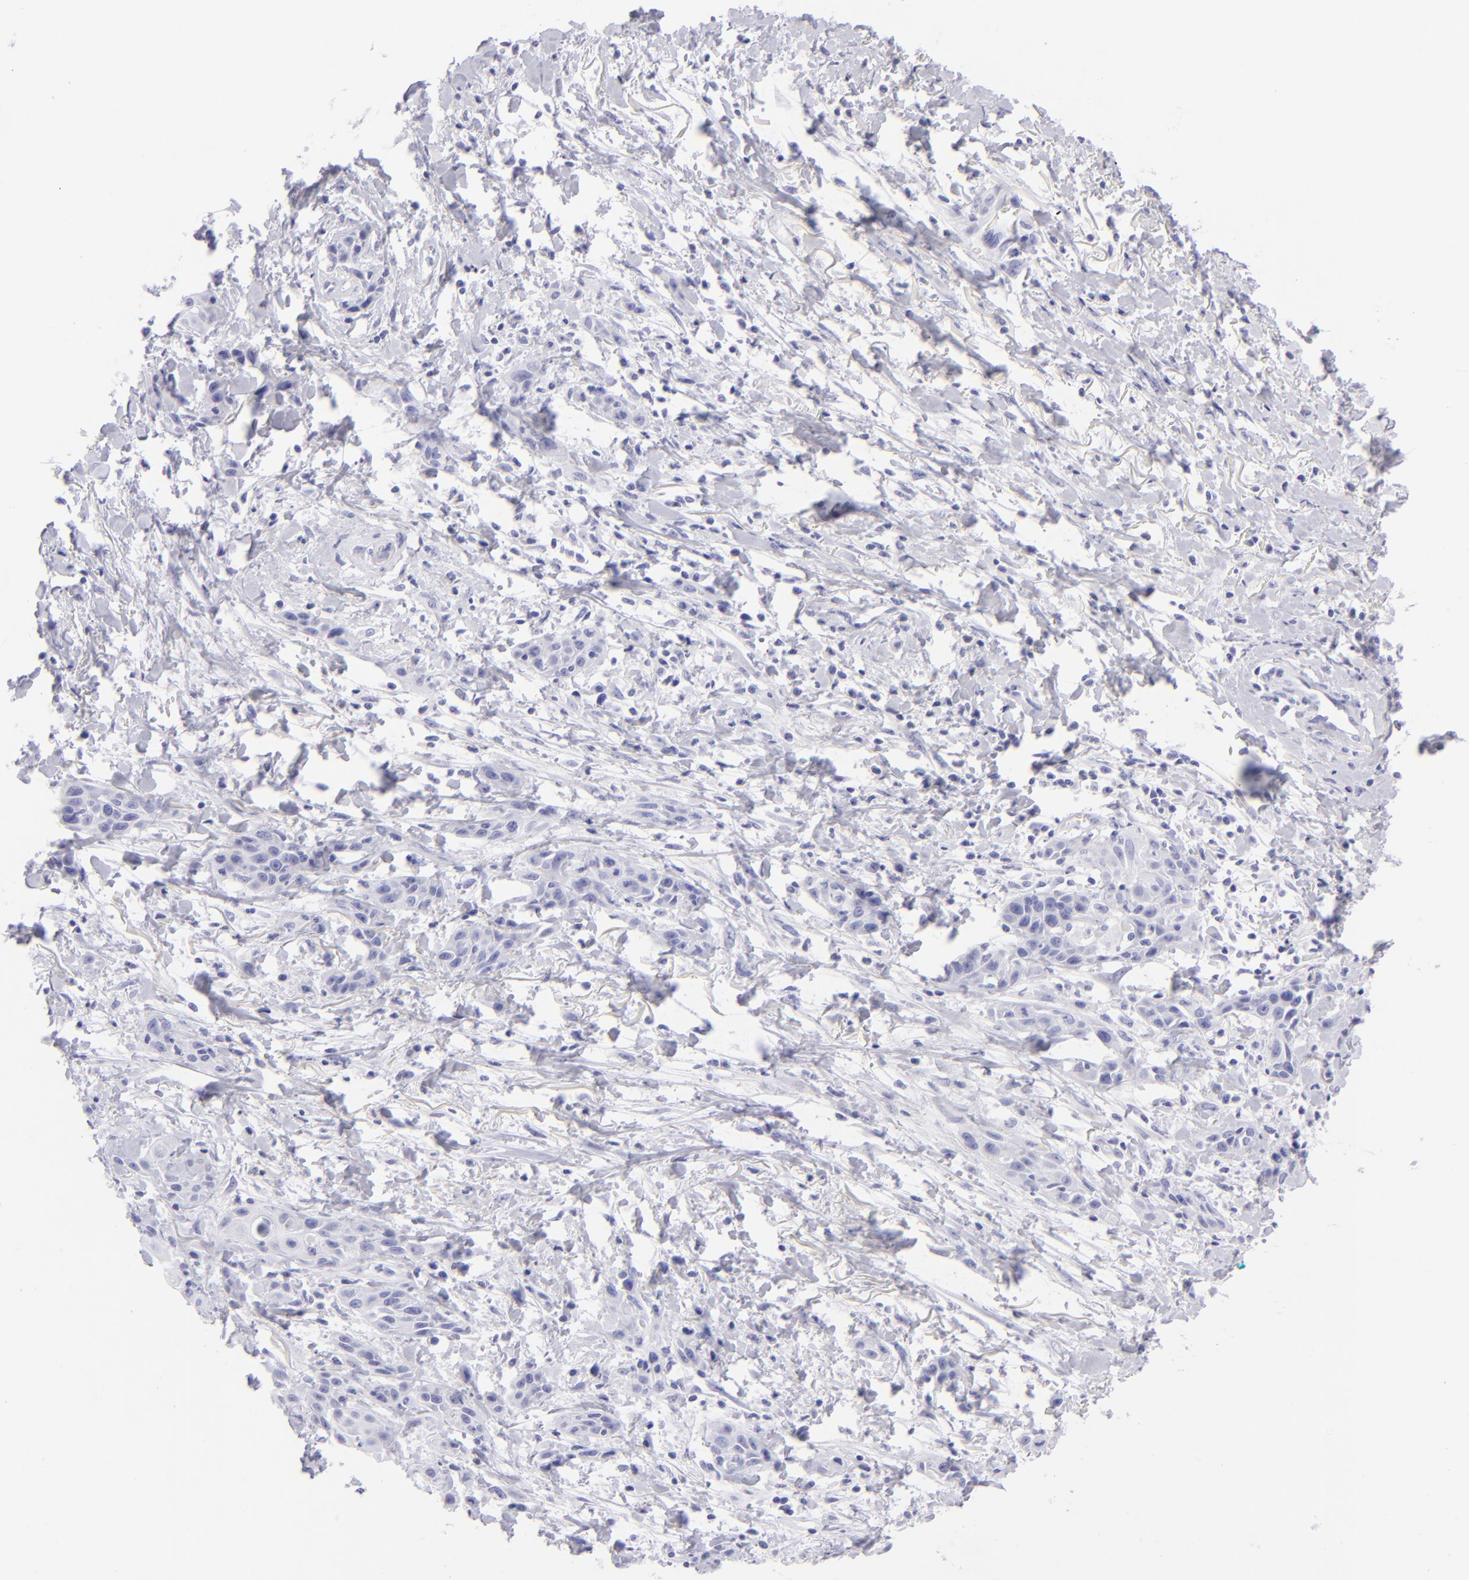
{"staining": {"intensity": "negative", "quantity": "none", "location": "none"}, "tissue": "skin cancer", "cell_type": "Tumor cells", "image_type": "cancer", "snomed": [{"axis": "morphology", "description": "Squamous cell carcinoma, NOS"}, {"axis": "topography", "description": "Skin"}, {"axis": "topography", "description": "Anal"}], "caption": "This is an immunohistochemistry micrograph of human skin cancer (squamous cell carcinoma). There is no positivity in tumor cells.", "gene": "SLC1A3", "patient": {"sex": "male", "age": 64}}